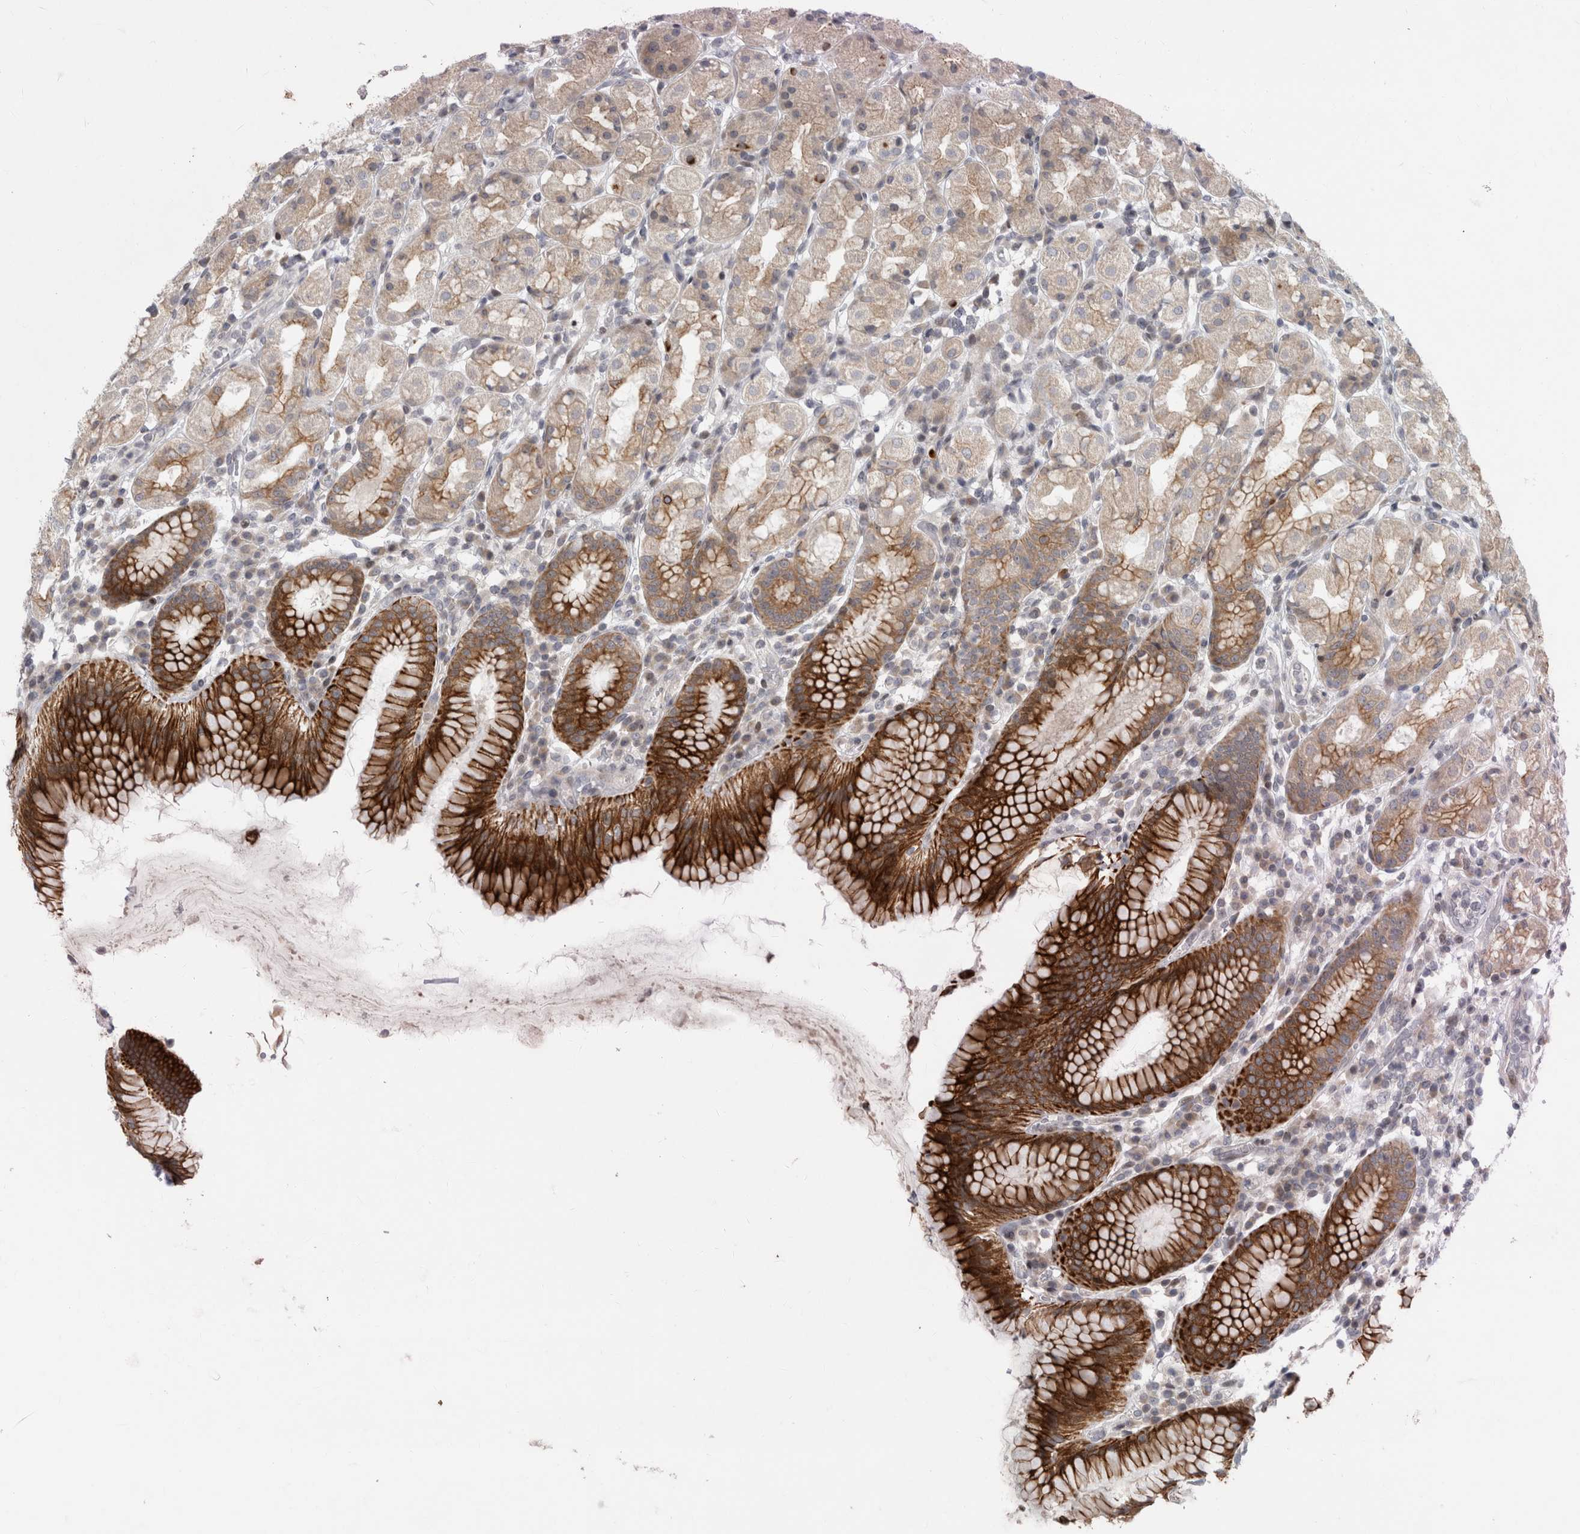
{"staining": {"intensity": "strong", "quantity": "25%-75%", "location": "cytoplasmic/membranous"}, "tissue": "stomach", "cell_type": "Glandular cells", "image_type": "normal", "snomed": [{"axis": "morphology", "description": "Normal tissue, NOS"}, {"axis": "topography", "description": "Stomach, lower"}], "caption": "An immunohistochemistry (IHC) histopathology image of normal tissue is shown. Protein staining in brown highlights strong cytoplasmic/membranous positivity in stomach within glandular cells. The staining is performed using DAB (3,3'-diaminobenzidine) brown chromogen to label protein expression. The nuclei are counter-stained blue using hematoxylin.", "gene": "UTP25", "patient": {"sex": "female", "age": 56}}